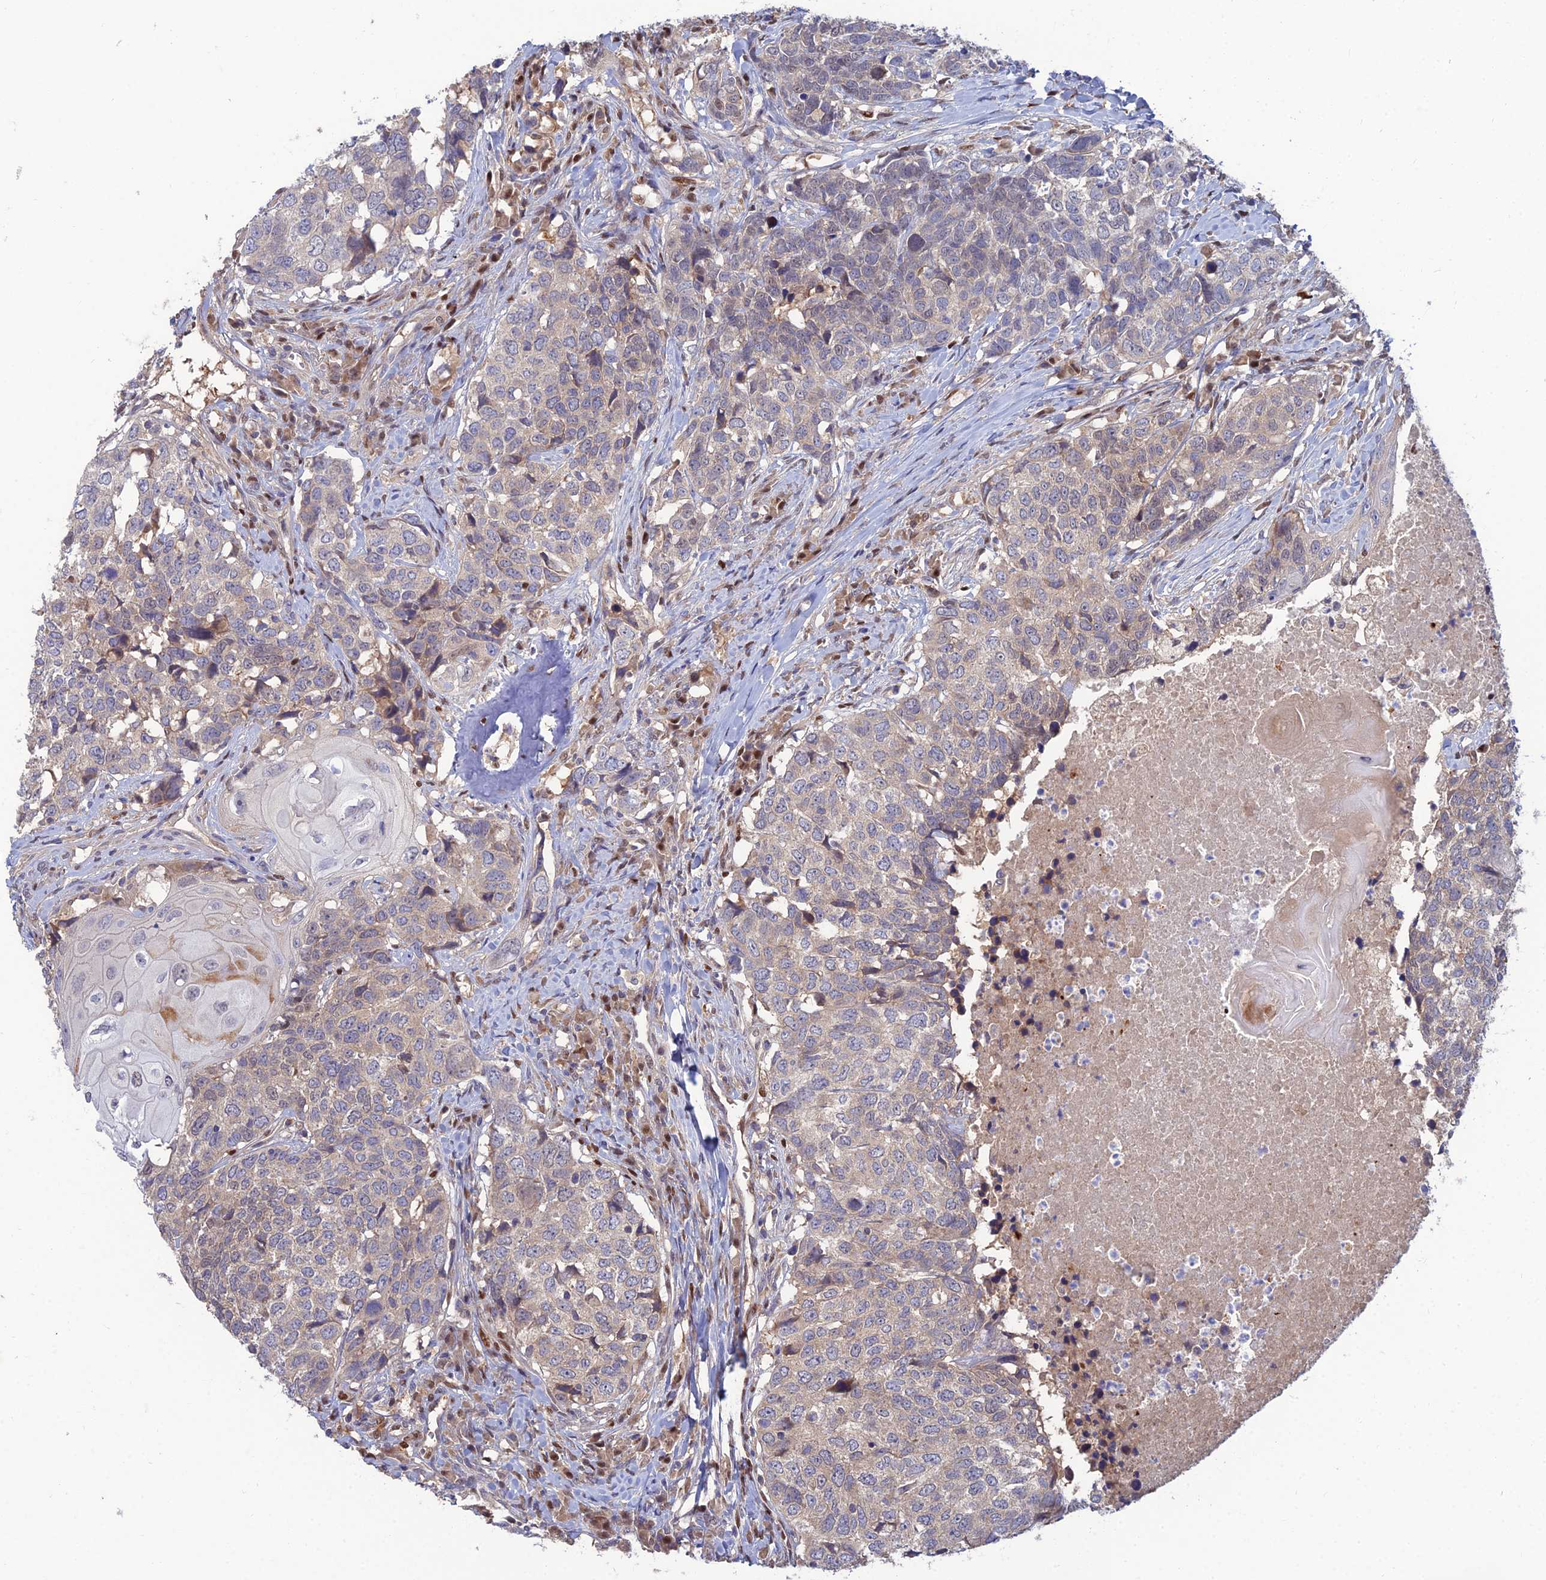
{"staining": {"intensity": "weak", "quantity": "<25%", "location": "cytoplasmic/membranous"}, "tissue": "head and neck cancer", "cell_type": "Tumor cells", "image_type": "cancer", "snomed": [{"axis": "morphology", "description": "Squamous cell carcinoma, NOS"}, {"axis": "topography", "description": "Head-Neck"}], "caption": "This is an immunohistochemistry image of head and neck cancer. There is no positivity in tumor cells.", "gene": "DNPEP", "patient": {"sex": "male", "age": 66}}